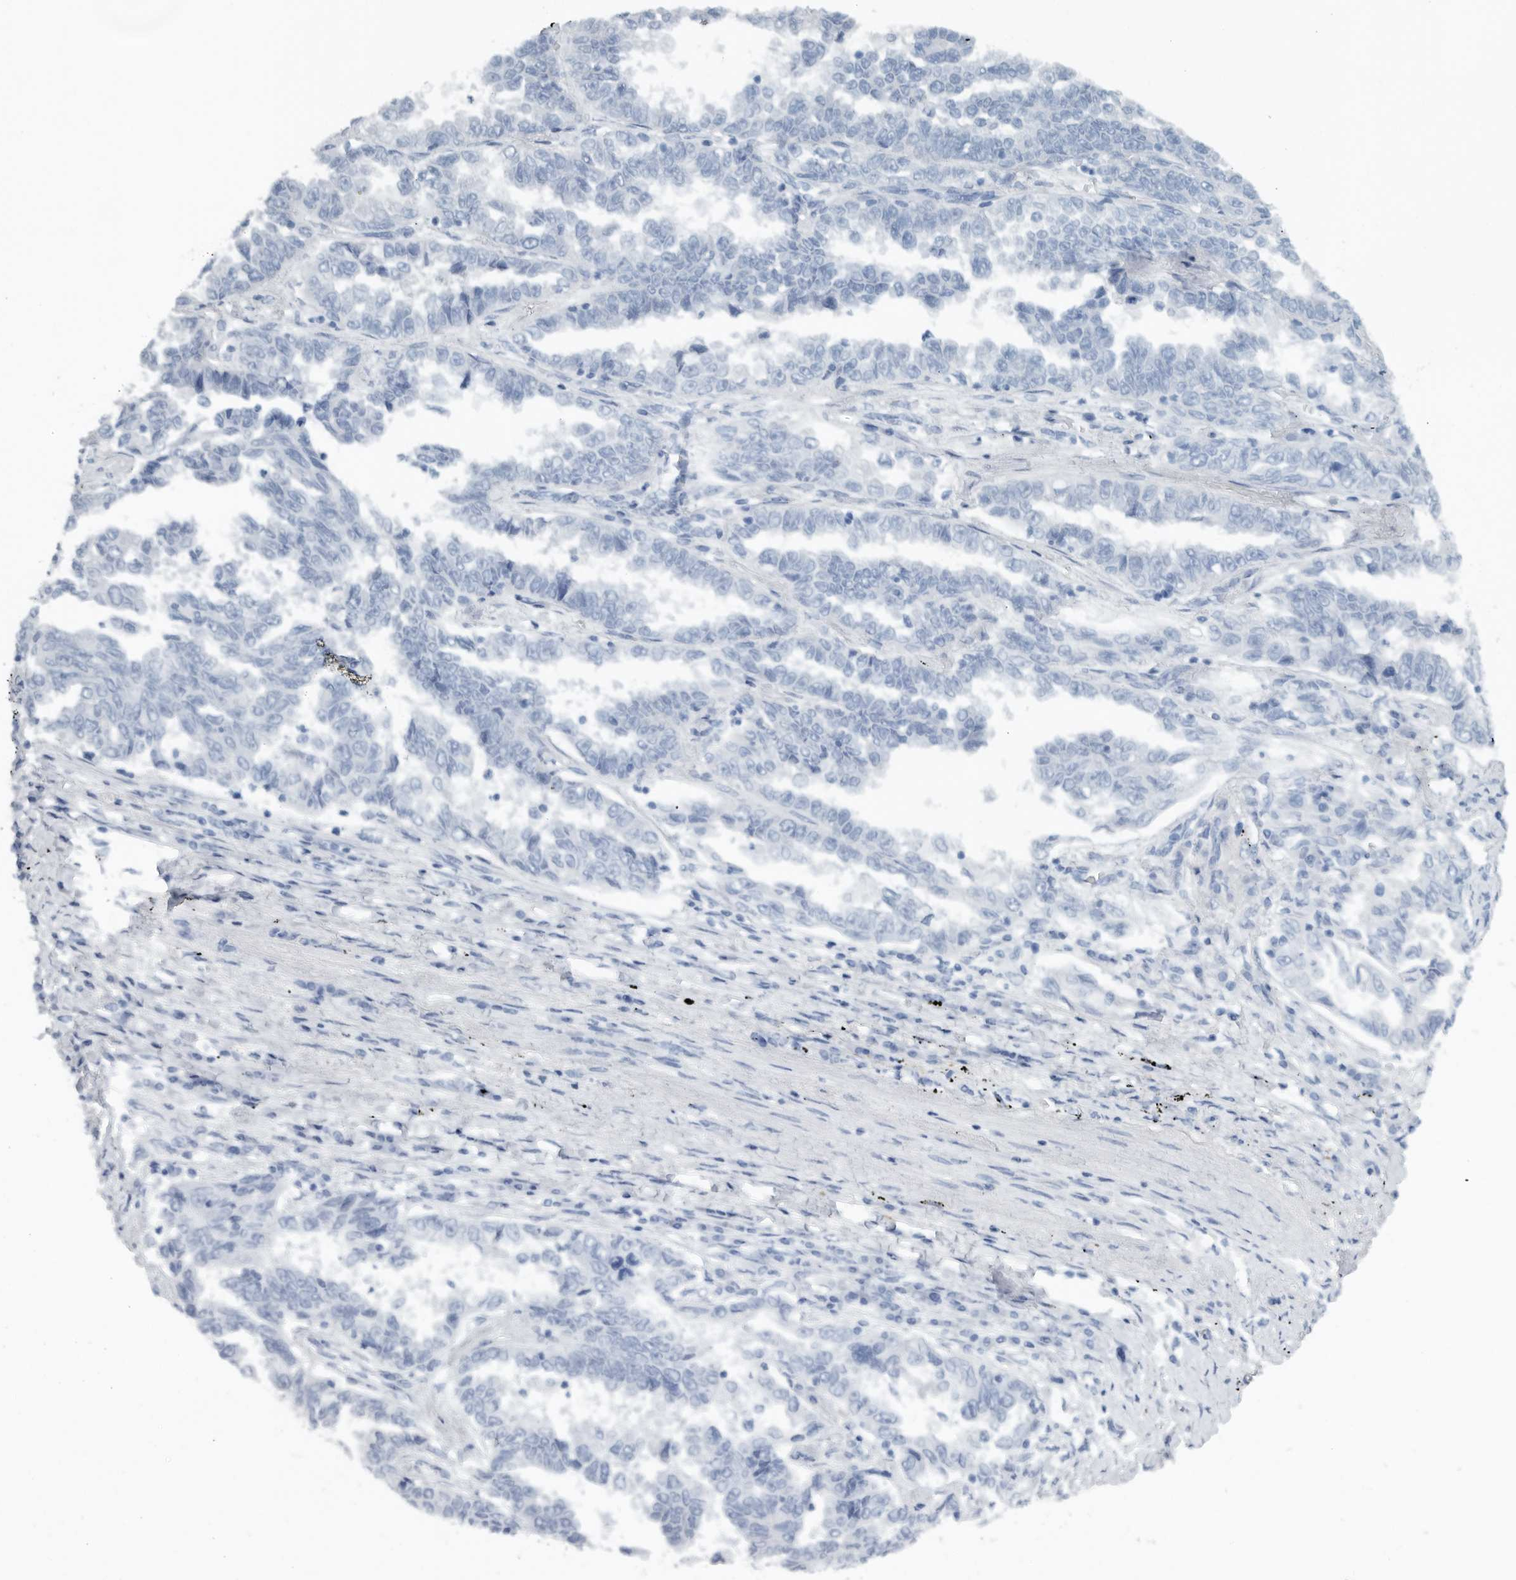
{"staining": {"intensity": "negative", "quantity": "none", "location": "none"}, "tissue": "lung cancer", "cell_type": "Tumor cells", "image_type": "cancer", "snomed": [{"axis": "morphology", "description": "Adenocarcinoma, NOS"}, {"axis": "topography", "description": "Lung"}], "caption": "Immunohistochemistry histopathology image of lung adenocarcinoma stained for a protein (brown), which reveals no positivity in tumor cells.", "gene": "PAM", "patient": {"sex": "female", "age": 51}}